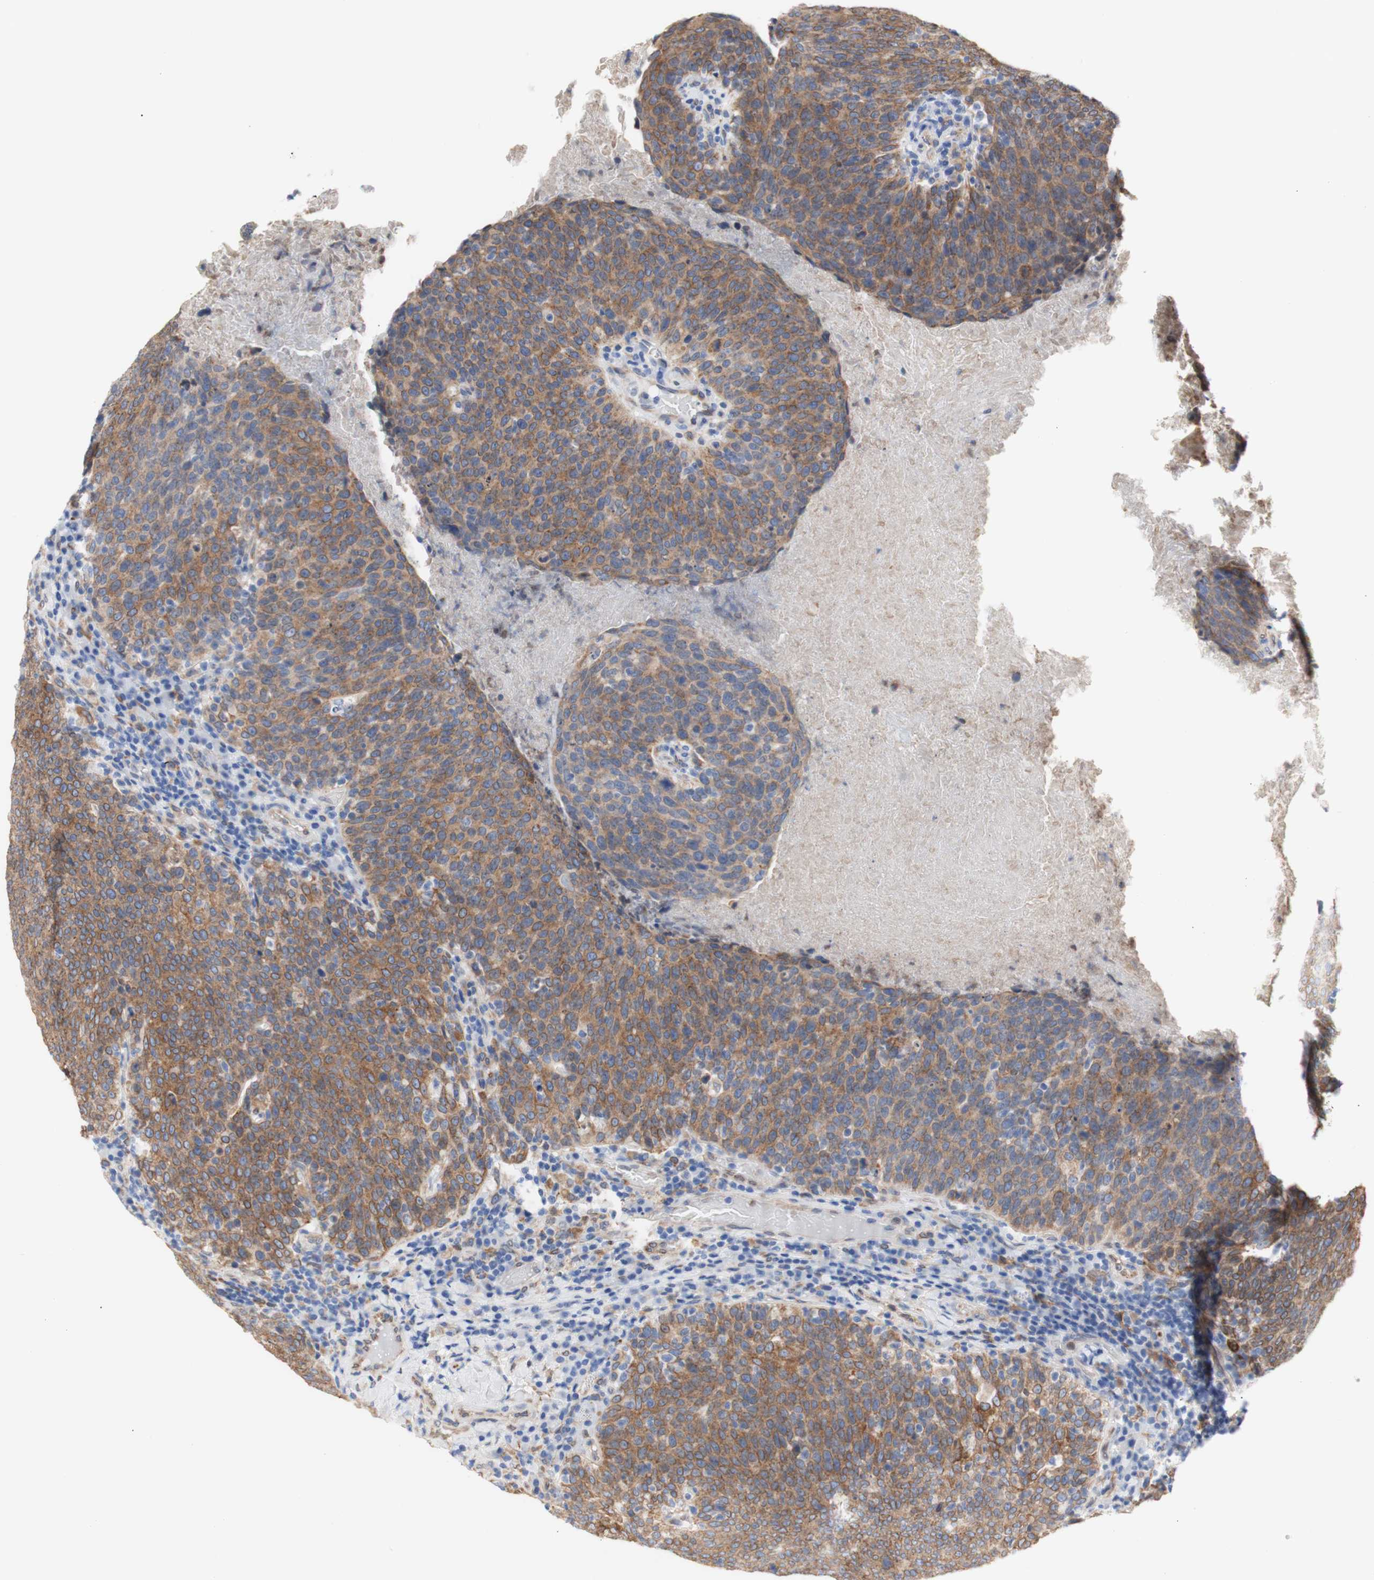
{"staining": {"intensity": "moderate", "quantity": ">75%", "location": "cytoplasmic/membranous"}, "tissue": "head and neck cancer", "cell_type": "Tumor cells", "image_type": "cancer", "snomed": [{"axis": "morphology", "description": "Squamous cell carcinoma, NOS"}, {"axis": "morphology", "description": "Squamous cell carcinoma, metastatic, NOS"}, {"axis": "topography", "description": "Lymph node"}, {"axis": "topography", "description": "Head-Neck"}], "caption": "Immunohistochemical staining of head and neck cancer exhibits medium levels of moderate cytoplasmic/membranous protein expression in approximately >75% of tumor cells.", "gene": "ERLIN1", "patient": {"sex": "male", "age": 62}}